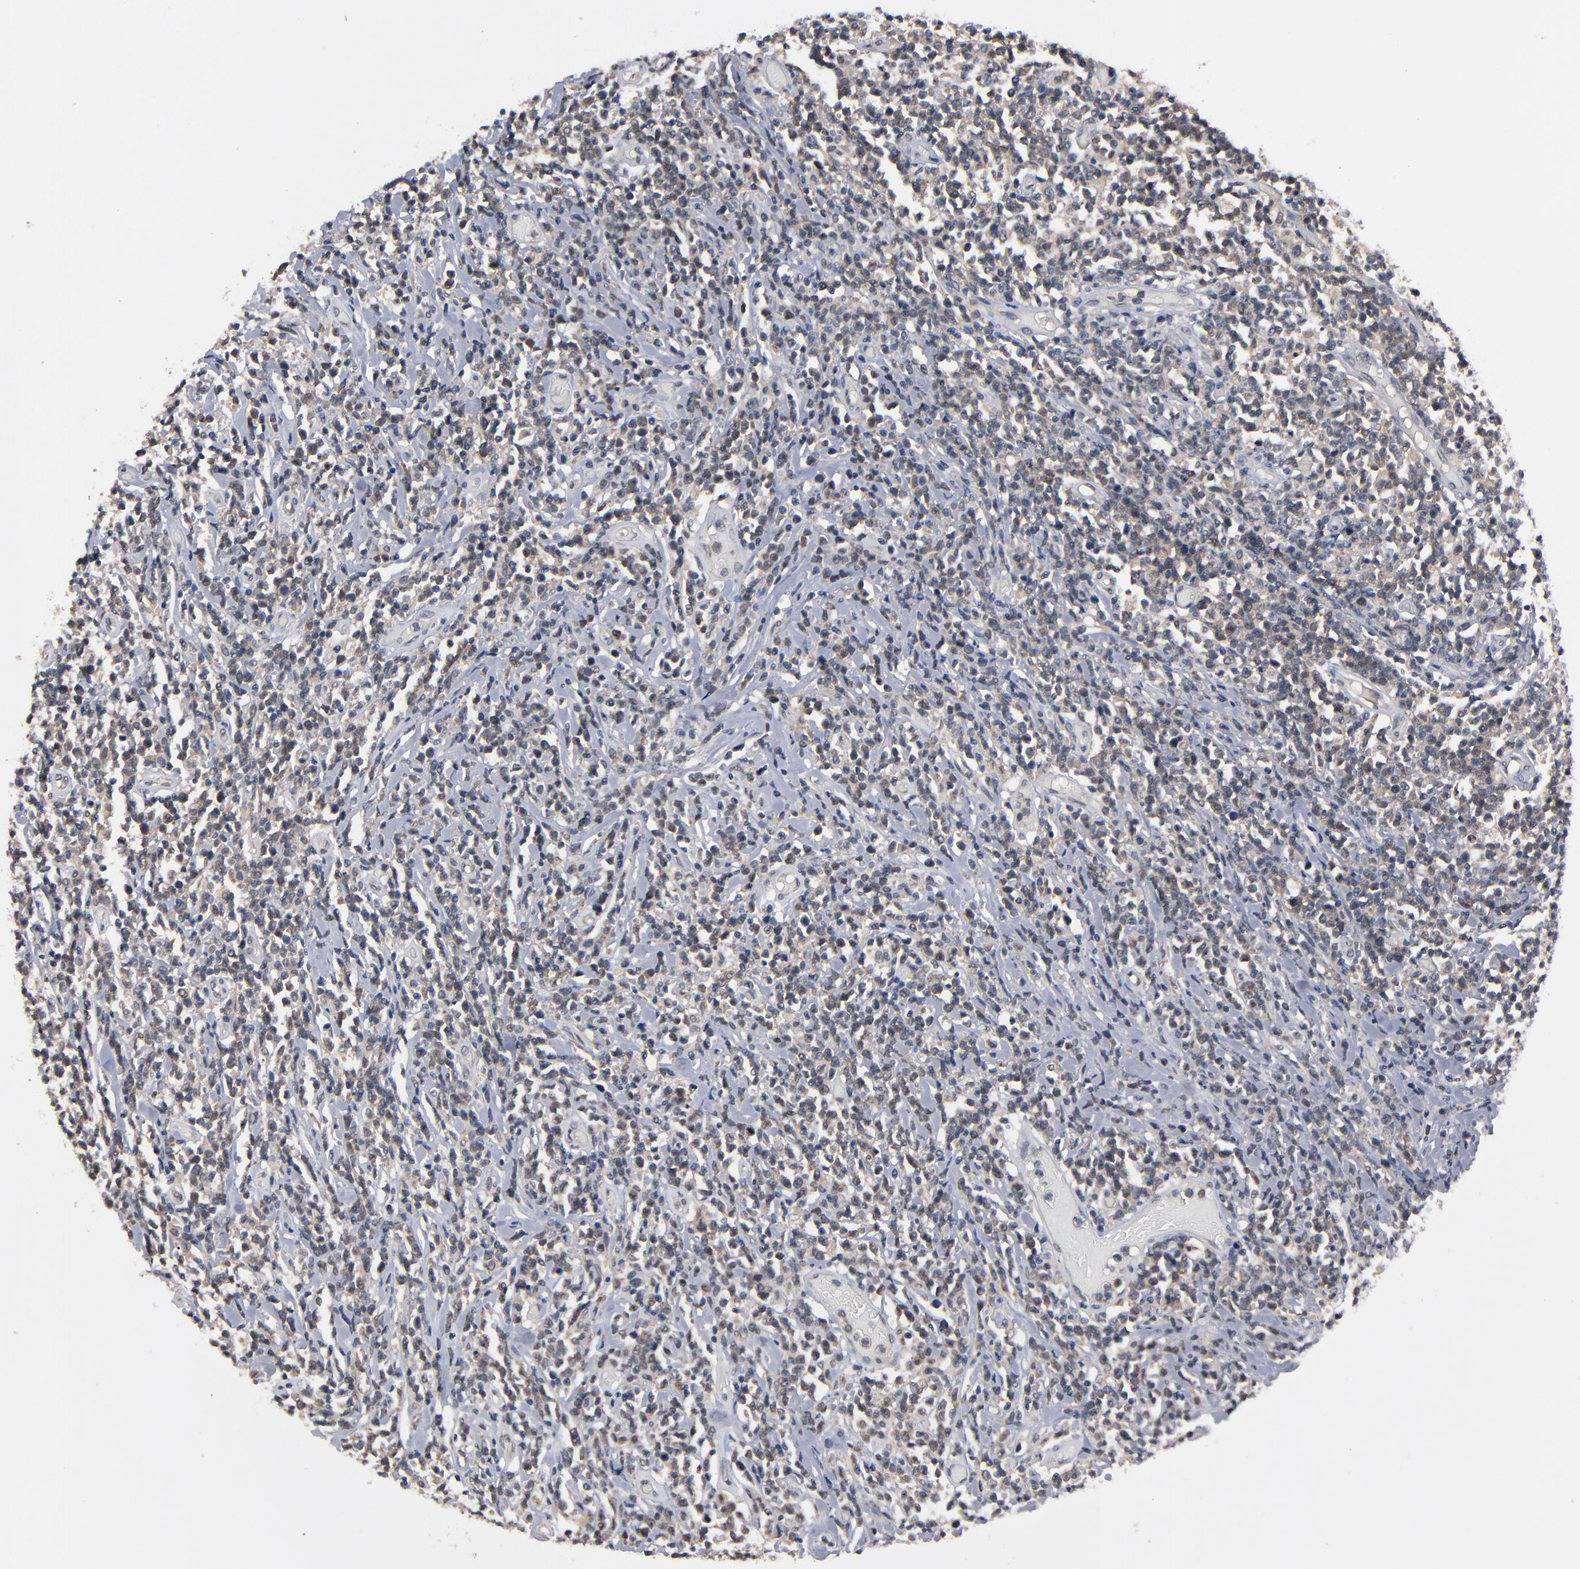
{"staining": {"intensity": "weak", "quantity": ">75%", "location": "cytoplasmic/membranous"}, "tissue": "lymphoma", "cell_type": "Tumor cells", "image_type": "cancer", "snomed": [{"axis": "morphology", "description": "Malignant lymphoma, non-Hodgkin's type, High grade"}, {"axis": "topography", "description": "Colon"}], "caption": "Human malignant lymphoma, non-Hodgkin's type (high-grade) stained with a protein marker reveals weak staining in tumor cells.", "gene": "ALG13", "patient": {"sex": "male", "age": 82}}